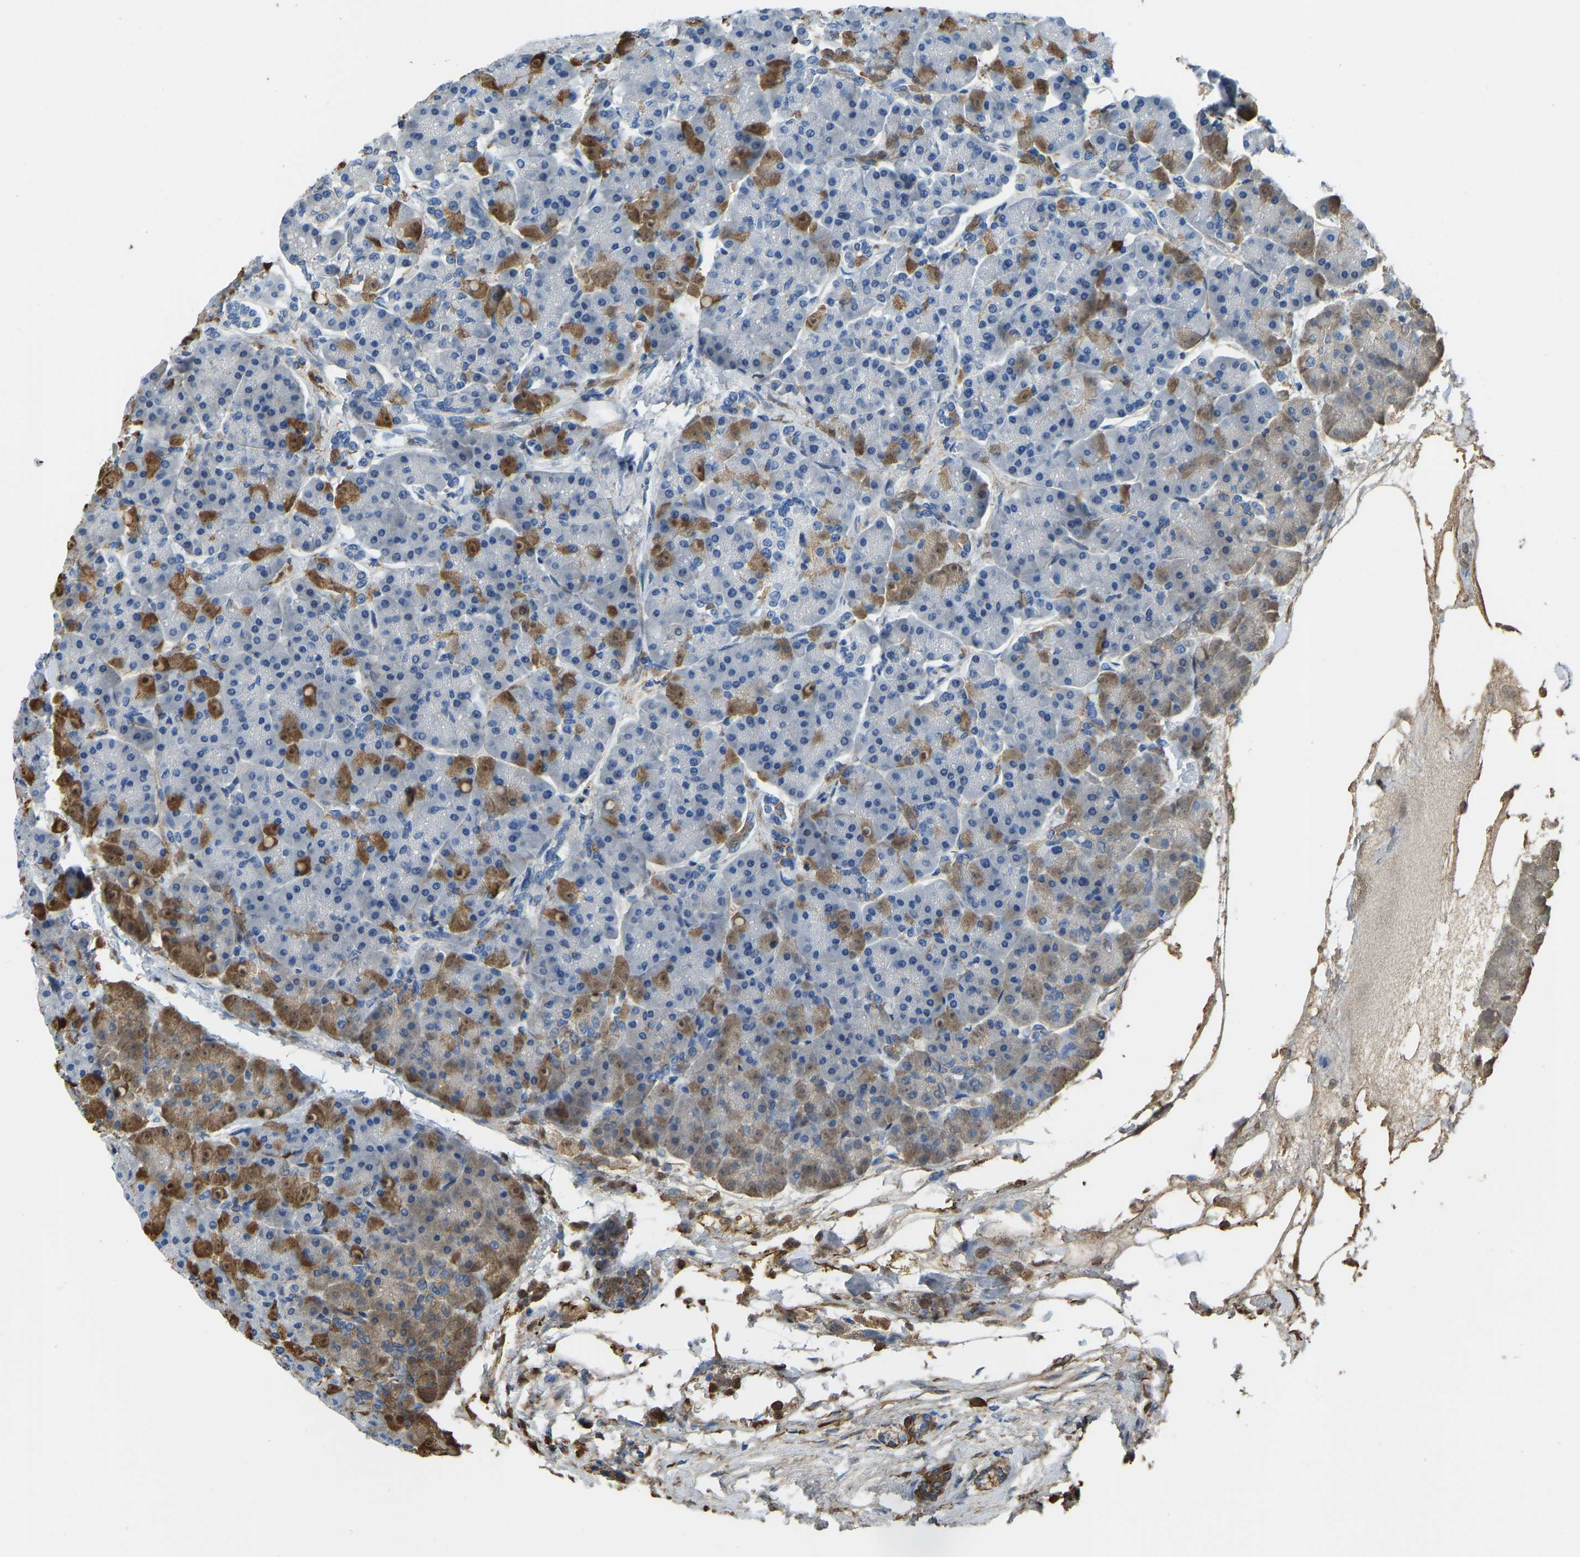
{"staining": {"intensity": "moderate", "quantity": "<25%", "location": "cytoplasmic/membranous"}, "tissue": "pancreas", "cell_type": "Exocrine glandular cells", "image_type": "normal", "snomed": [{"axis": "morphology", "description": "Normal tissue, NOS"}, {"axis": "topography", "description": "Pancreas"}], "caption": "This photomicrograph exhibits normal pancreas stained with IHC to label a protein in brown. The cytoplasmic/membranous of exocrine glandular cells show moderate positivity for the protein. Nuclei are counter-stained blue.", "gene": "THBS4", "patient": {"sex": "female", "age": 70}}